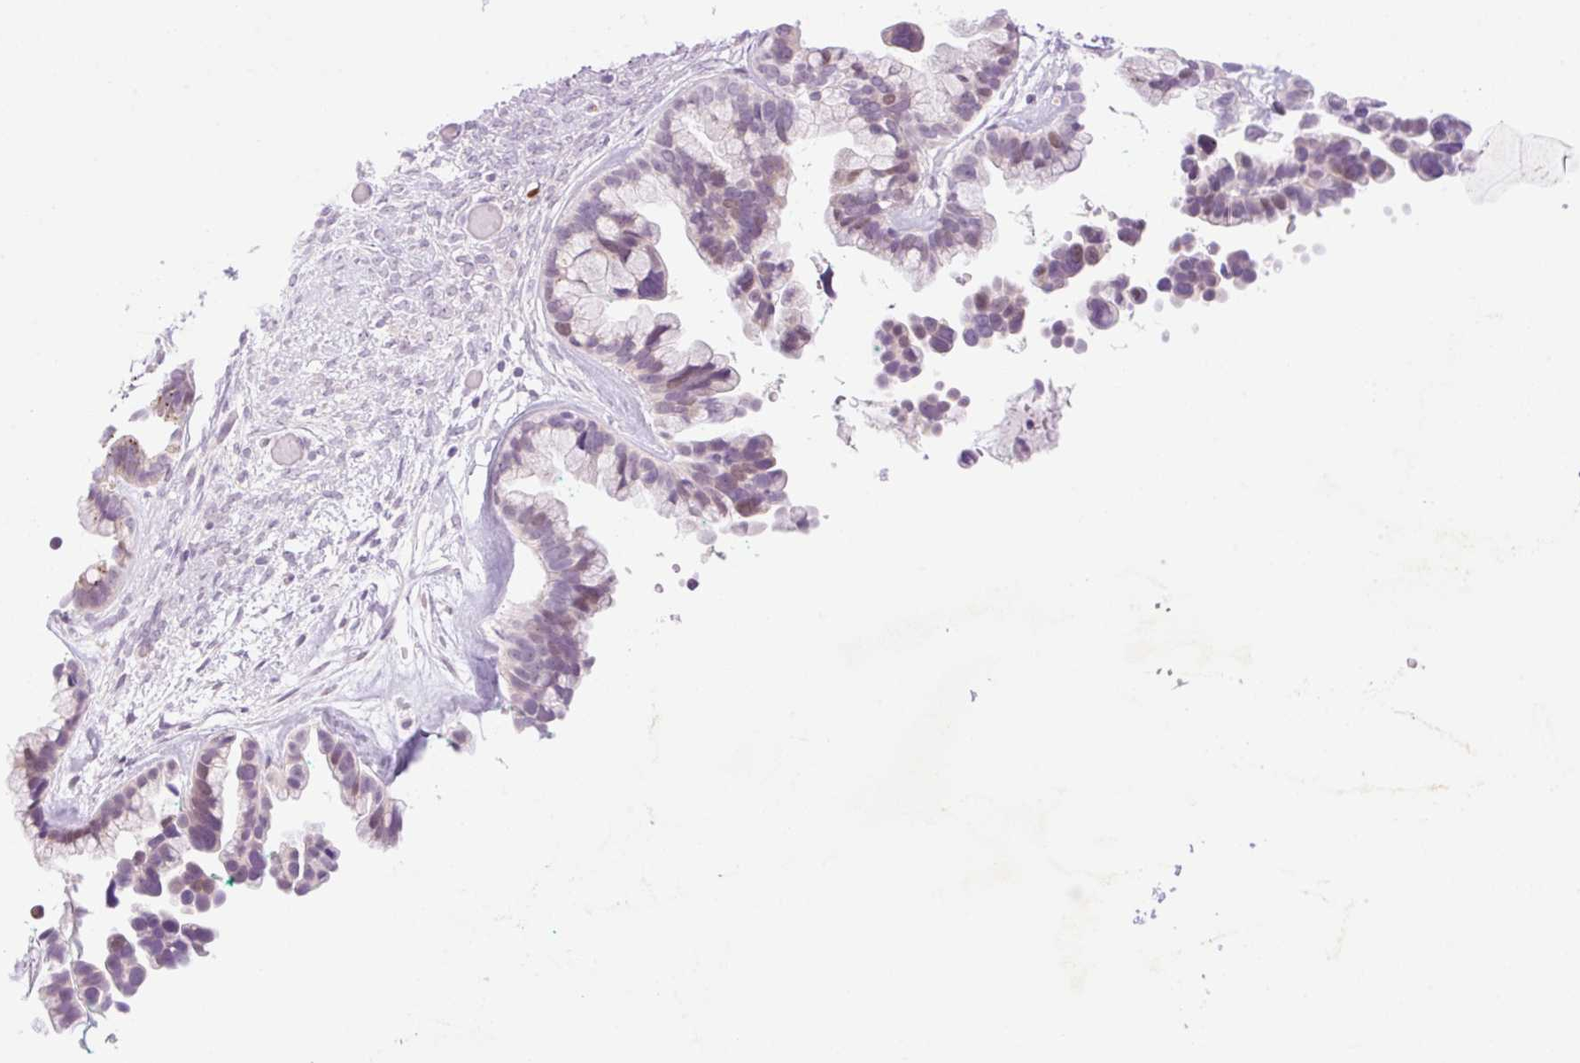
{"staining": {"intensity": "weak", "quantity": "<25%", "location": "nuclear"}, "tissue": "ovarian cancer", "cell_type": "Tumor cells", "image_type": "cancer", "snomed": [{"axis": "morphology", "description": "Cystadenocarcinoma, serous, NOS"}, {"axis": "topography", "description": "Ovary"}], "caption": "IHC image of serous cystadenocarcinoma (ovarian) stained for a protein (brown), which reveals no positivity in tumor cells.", "gene": "SPRYD4", "patient": {"sex": "female", "age": 56}}